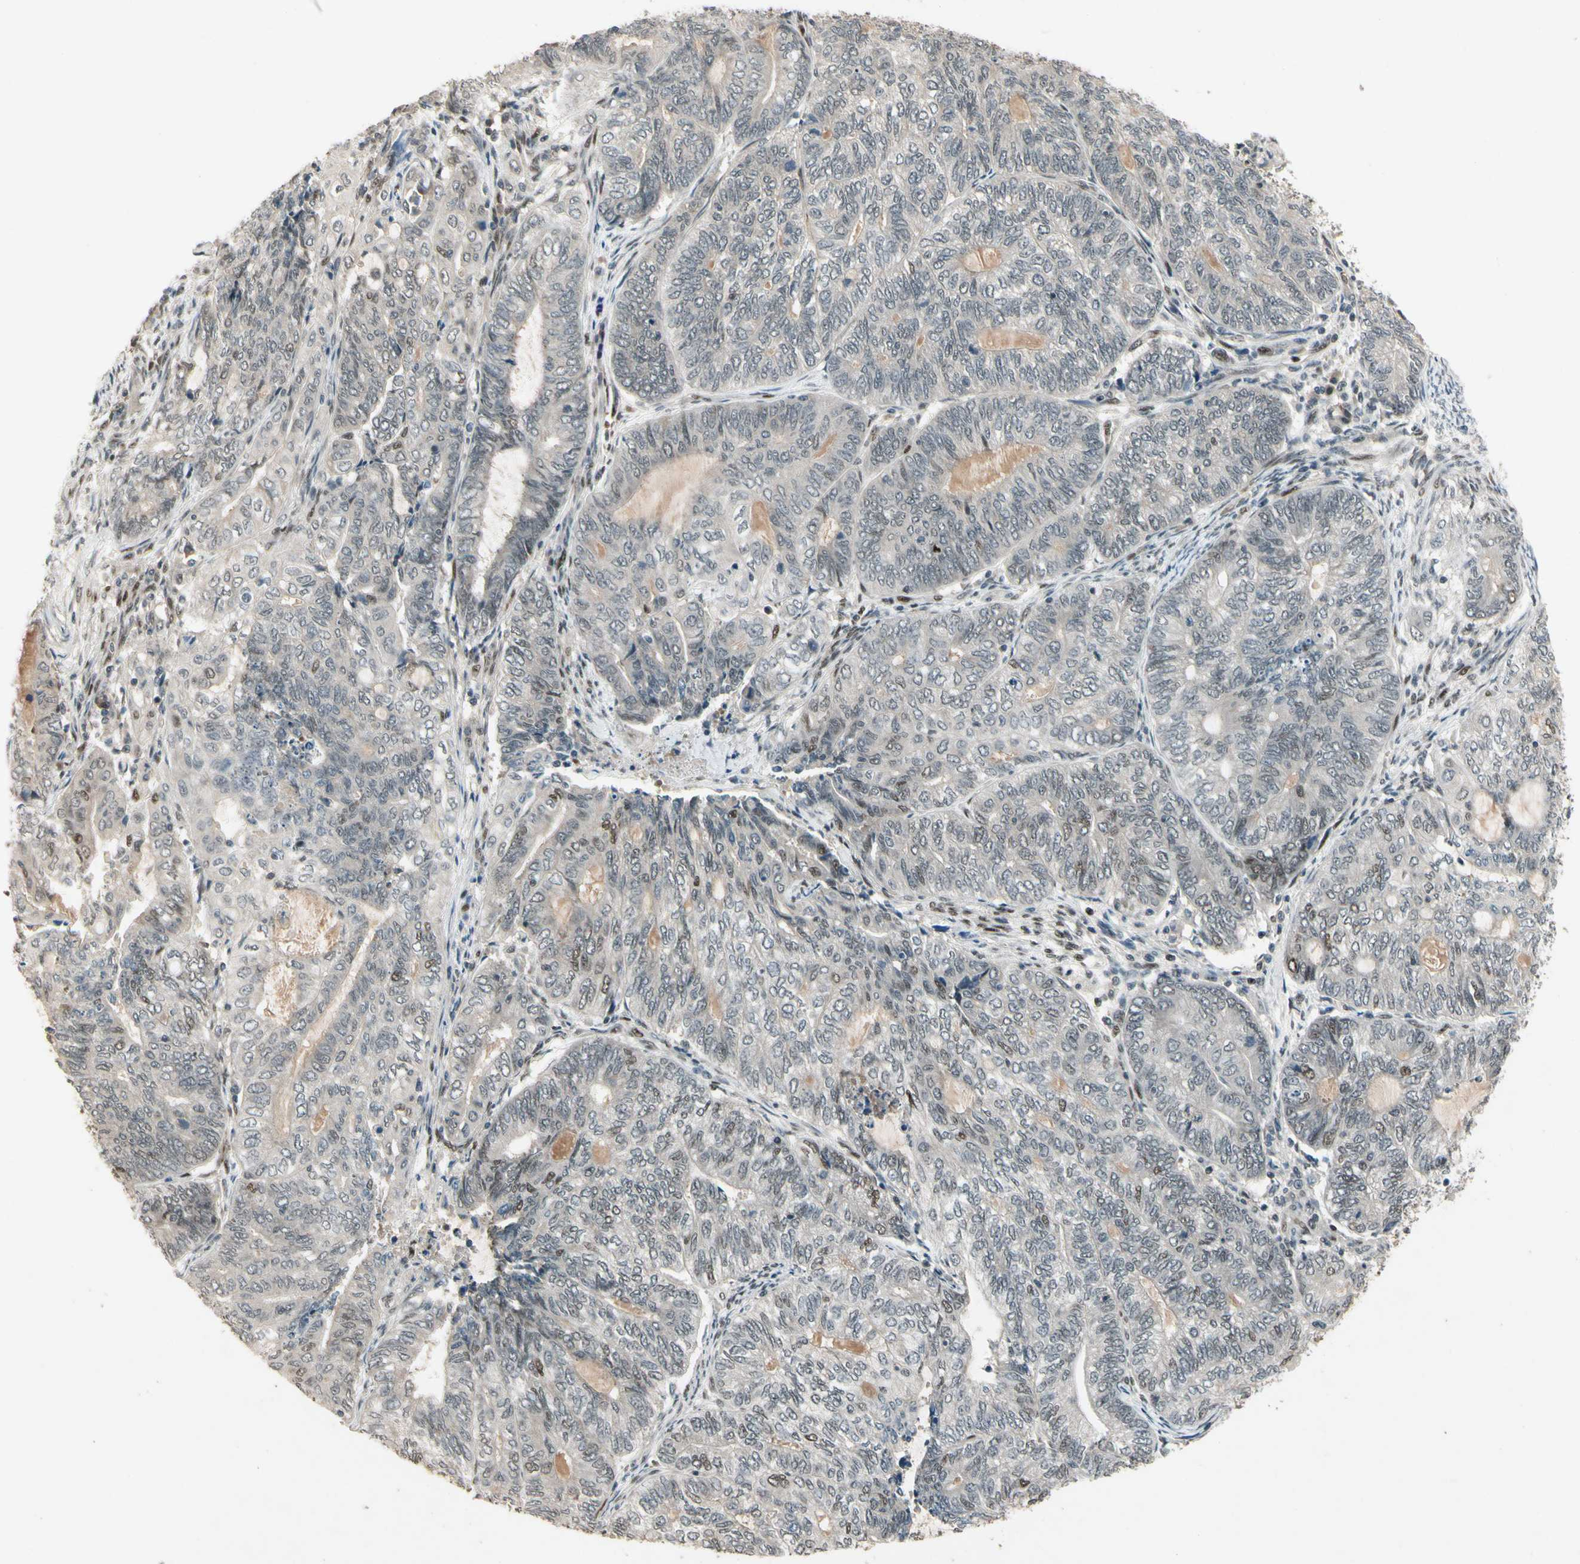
{"staining": {"intensity": "negative", "quantity": "none", "location": "none"}, "tissue": "endometrial cancer", "cell_type": "Tumor cells", "image_type": "cancer", "snomed": [{"axis": "morphology", "description": "Adenocarcinoma, NOS"}, {"axis": "topography", "description": "Uterus"}, {"axis": "topography", "description": "Endometrium"}], "caption": "Immunohistochemistry (IHC) image of endometrial cancer stained for a protein (brown), which demonstrates no expression in tumor cells.", "gene": "CDK11A", "patient": {"sex": "female", "age": 70}}